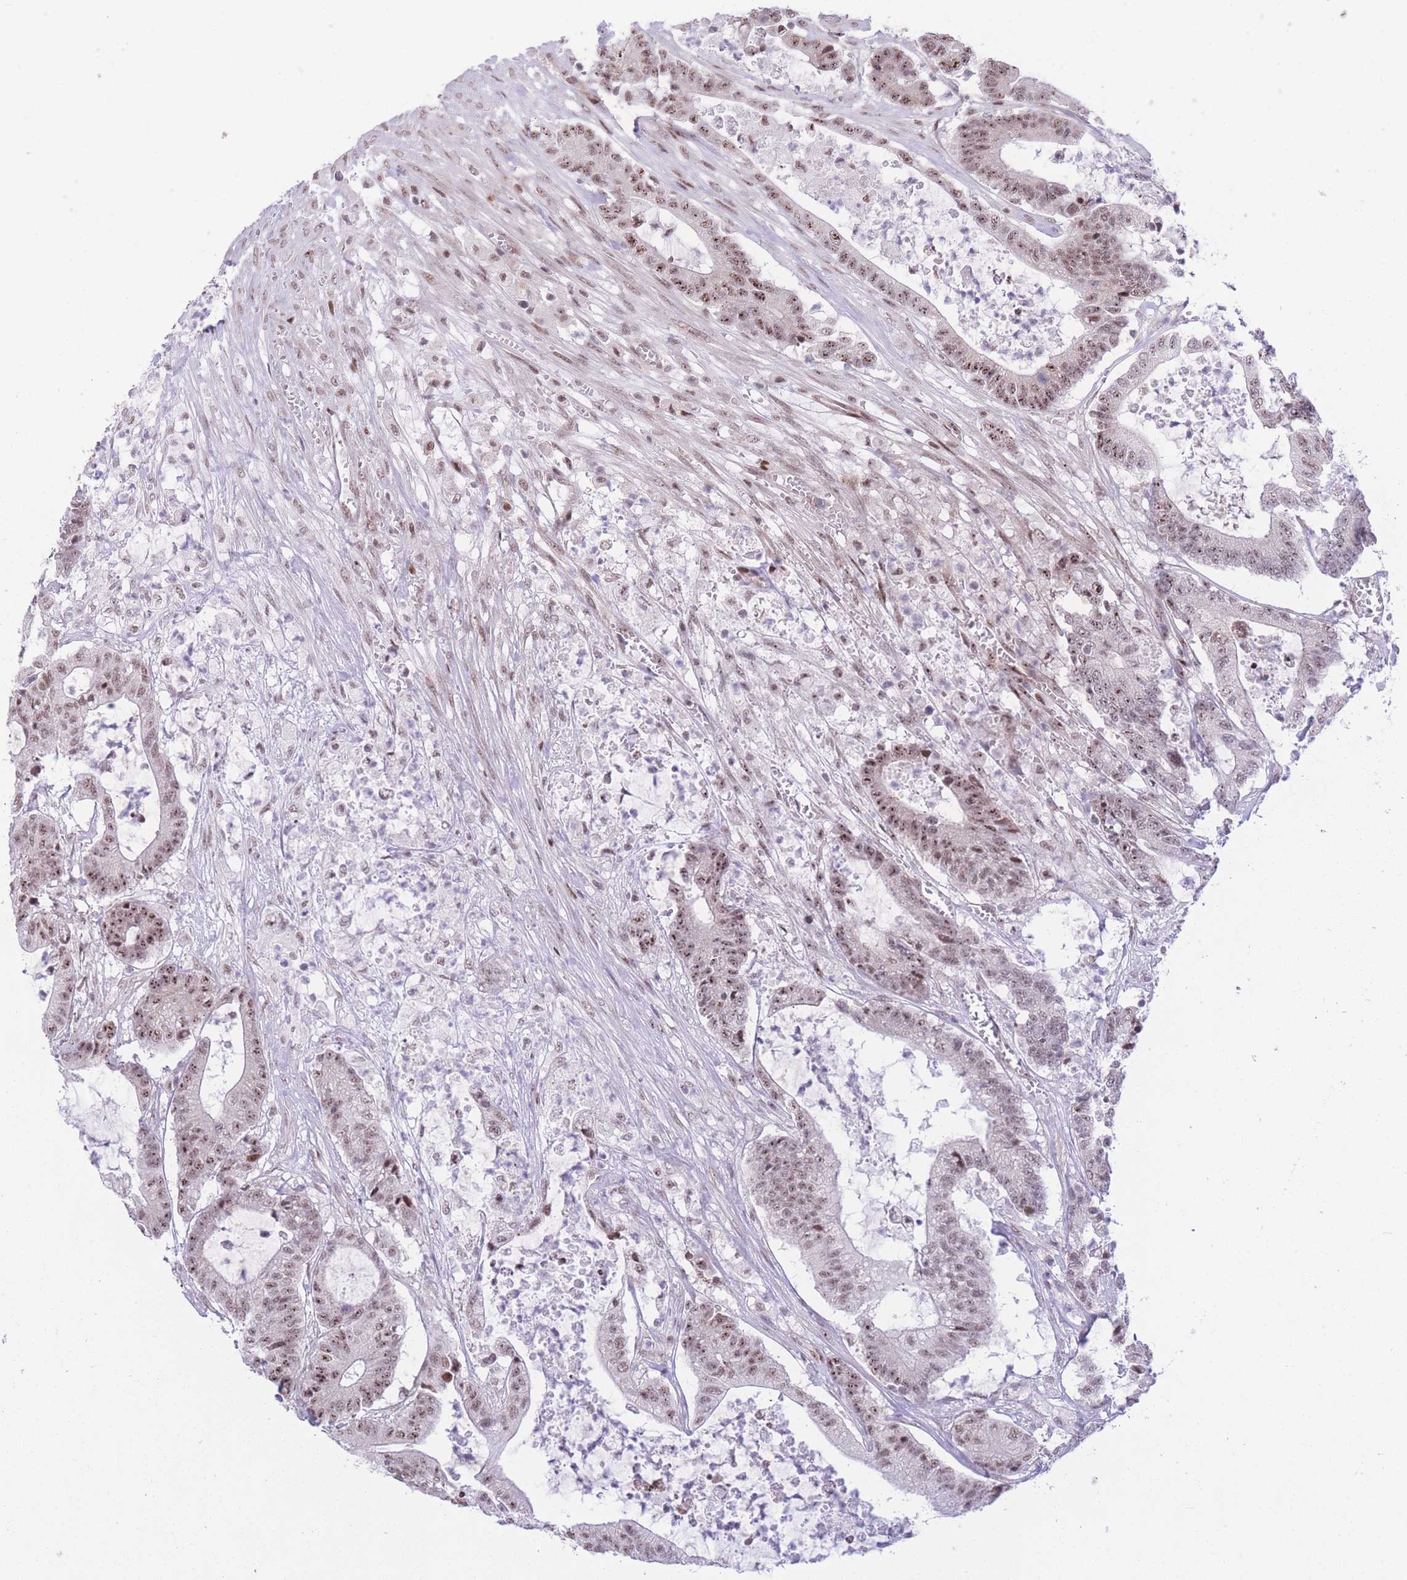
{"staining": {"intensity": "moderate", "quantity": ">75%", "location": "nuclear"}, "tissue": "colorectal cancer", "cell_type": "Tumor cells", "image_type": "cancer", "snomed": [{"axis": "morphology", "description": "Adenocarcinoma, NOS"}, {"axis": "topography", "description": "Colon"}], "caption": "Brown immunohistochemical staining in human adenocarcinoma (colorectal) displays moderate nuclear expression in about >75% of tumor cells.", "gene": "PCIF1", "patient": {"sex": "female", "age": 84}}